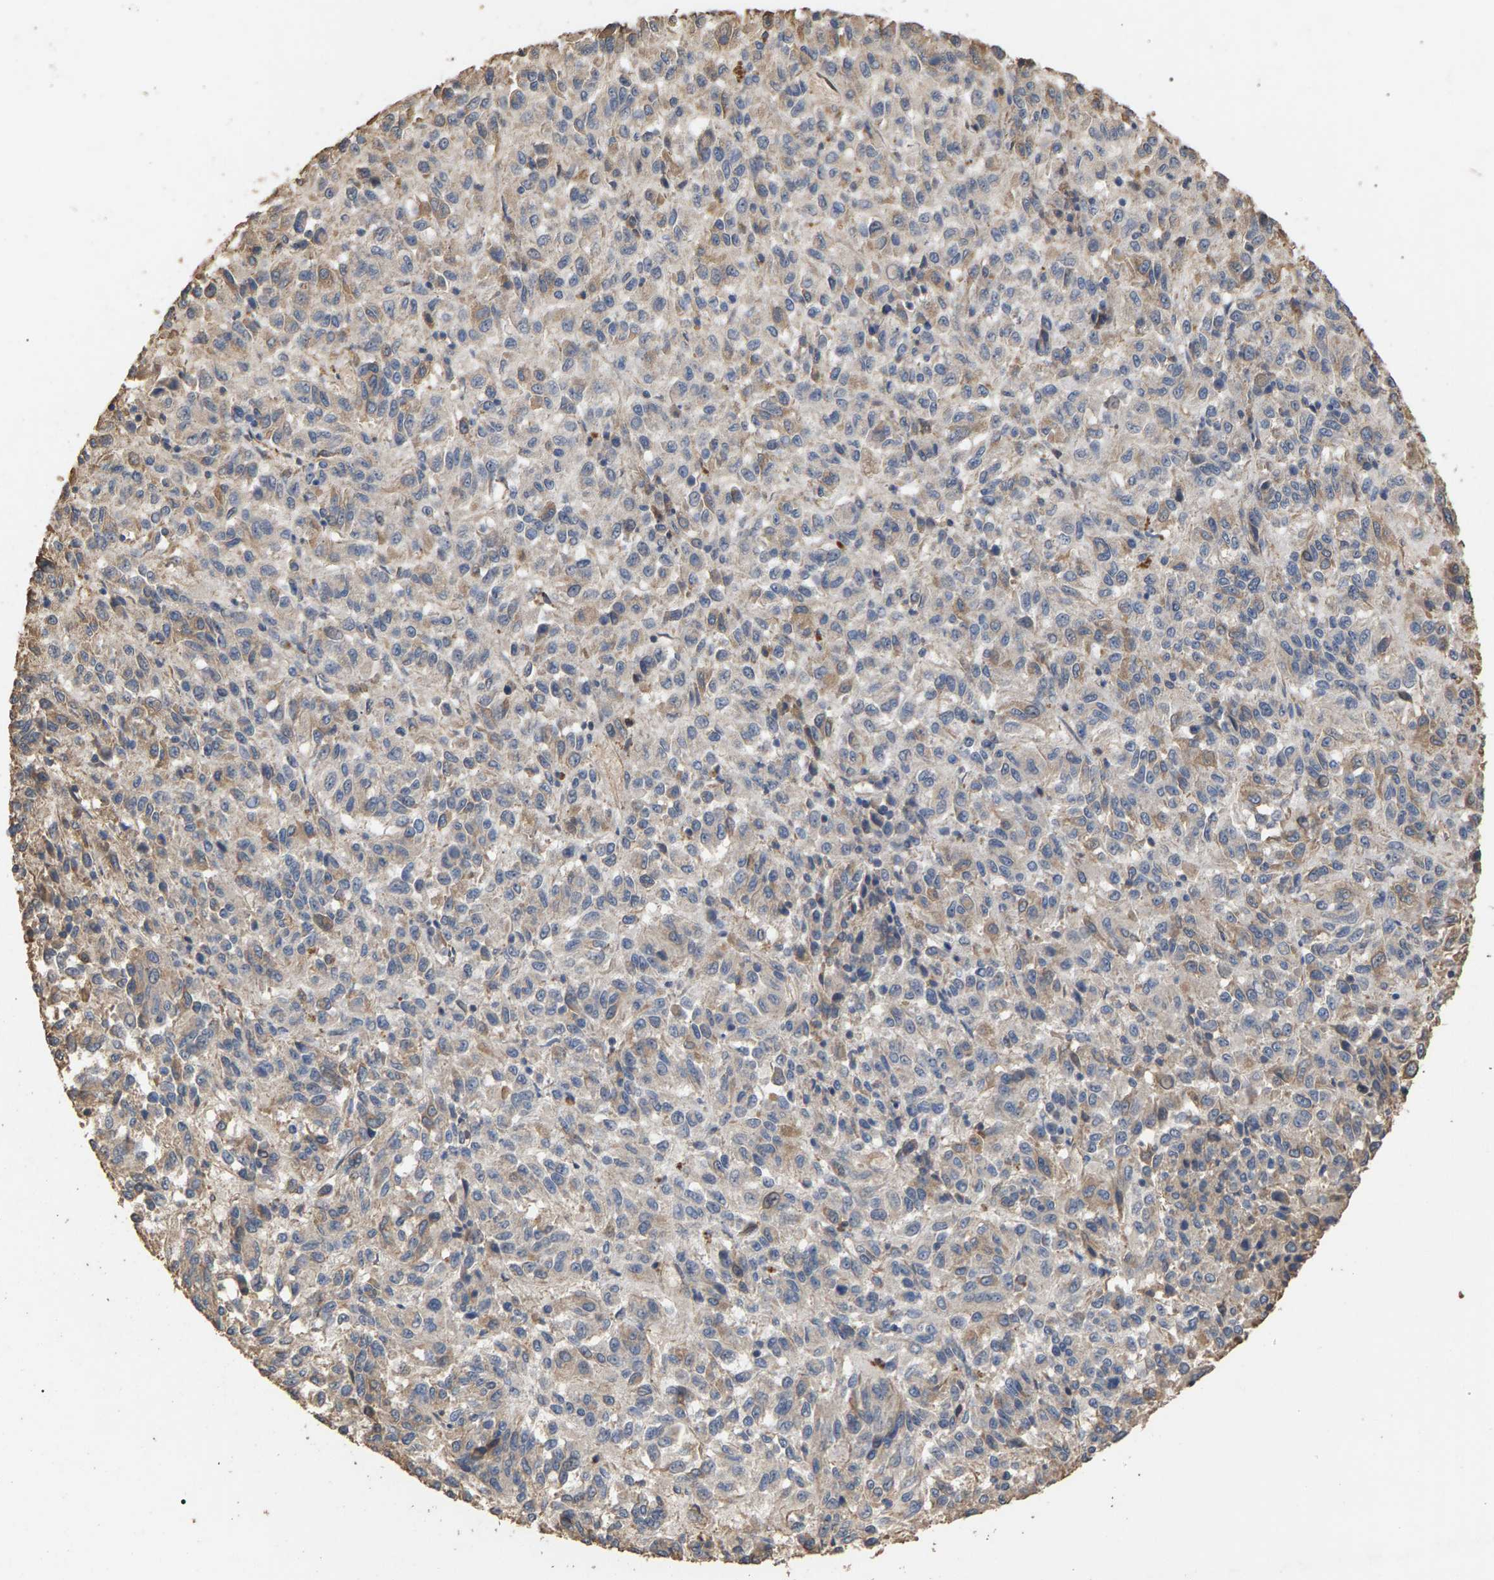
{"staining": {"intensity": "weak", "quantity": "<25%", "location": "cytoplasmic/membranous"}, "tissue": "melanoma", "cell_type": "Tumor cells", "image_type": "cancer", "snomed": [{"axis": "morphology", "description": "Malignant melanoma, Metastatic site"}, {"axis": "topography", "description": "Lung"}], "caption": "This micrograph is of melanoma stained with IHC to label a protein in brown with the nuclei are counter-stained blue. There is no positivity in tumor cells.", "gene": "HTRA3", "patient": {"sex": "male", "age": 64}}